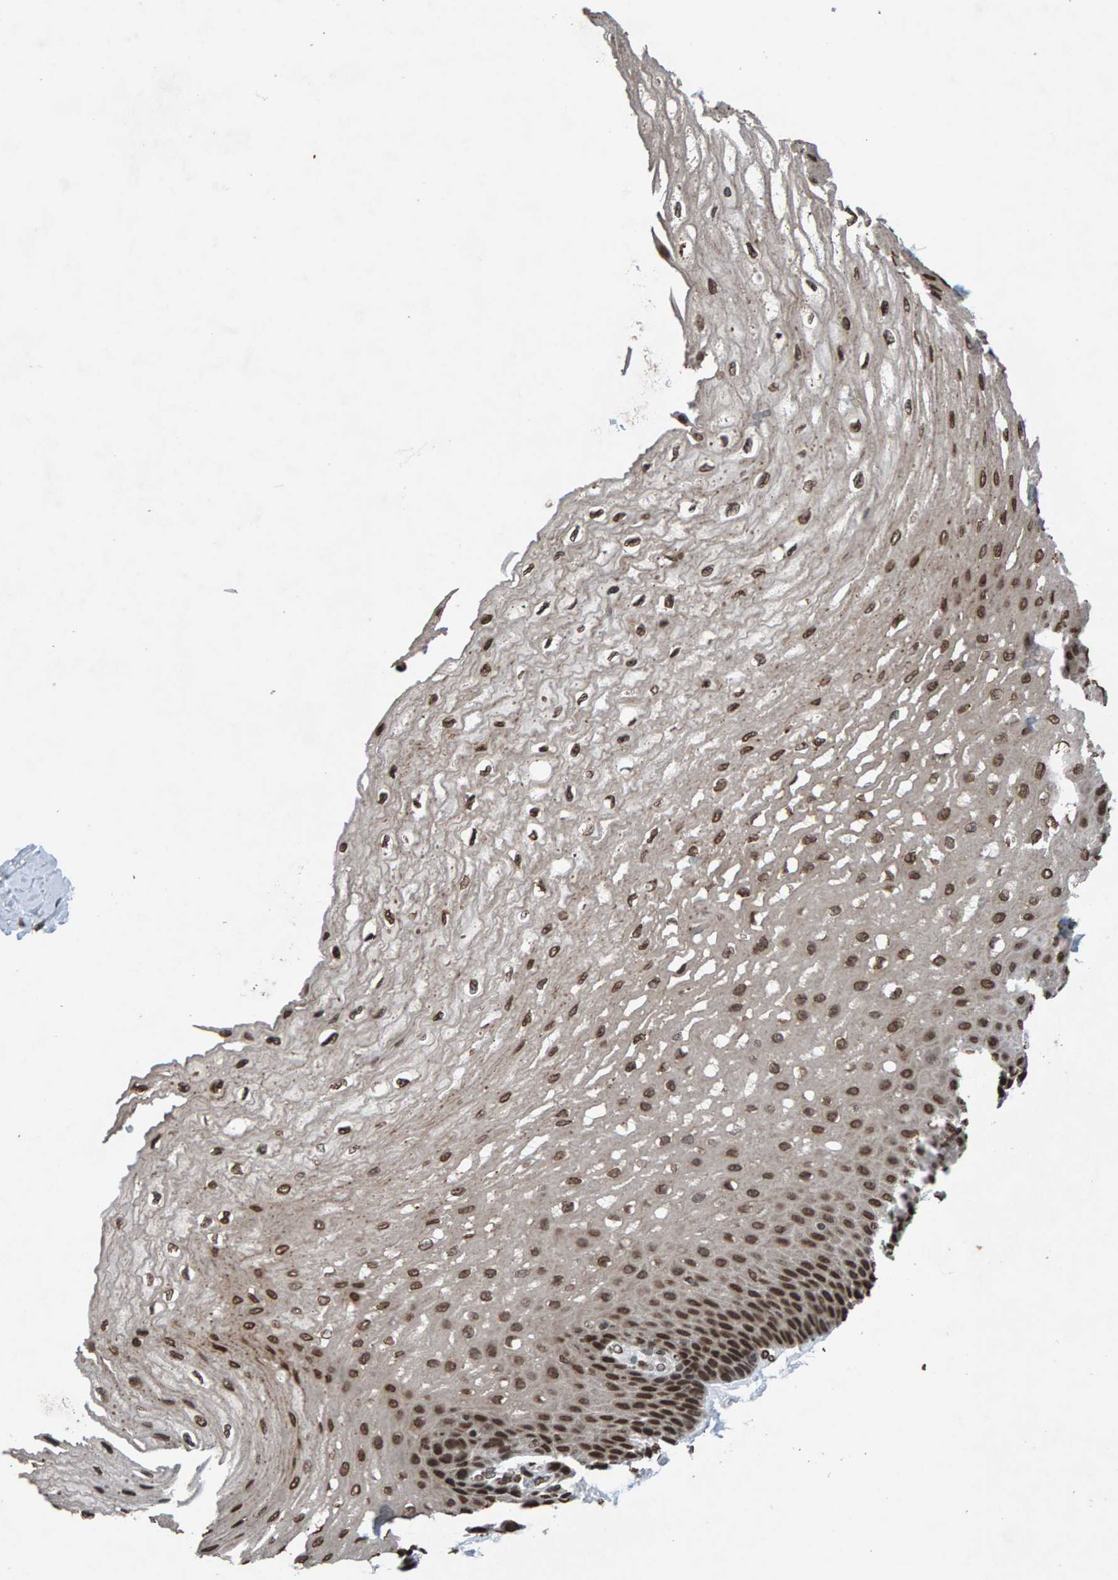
{"staining": {"intensity": "strong", "quantity": ">75%", "location": "nuclear"}, "tissue": "esophagus", "cell_type": "Squamous epithelial cells", "image_type": "normal", "snomed": [{"axis": "morphology", "description": "Normal tissue, NOS"}, {"axis": "topography", "description": "Esophagus"}], "caption": "This photomicrograph demonstrates IHC staining of benign human esophagus, with high strong nuclear positivity in approximately >75% of squamous epithelial cells.", "gene": "H2AZ1", "patient": {"sex": "female", "age": 72}}